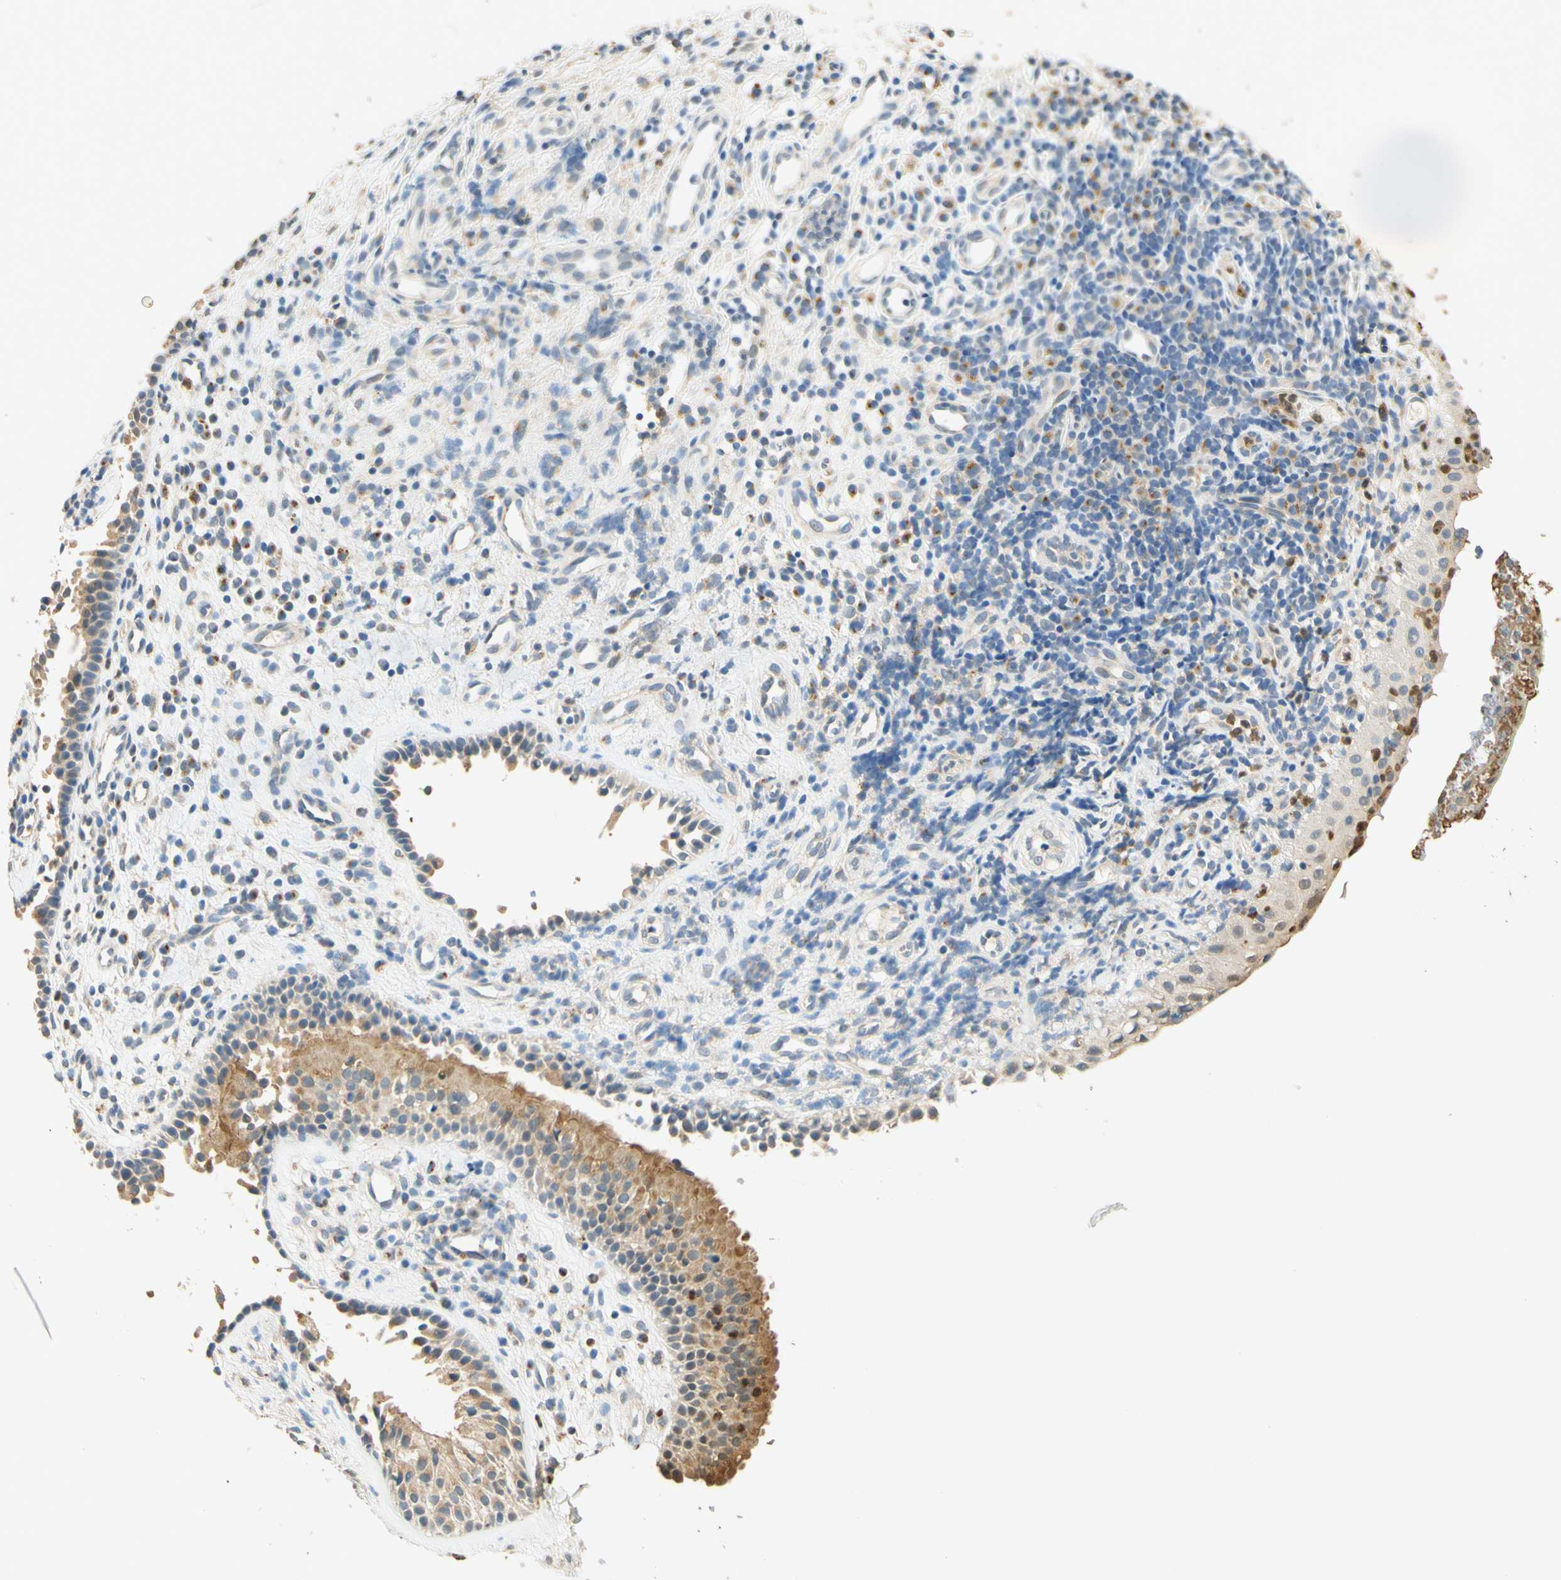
{"staining": {"intensity": "moderate", "quantity": ">75%", "location": "cytoplasmic/membranous"}, "tissue": "nasopharynx", "cell_type": "Respiratory epithelial cells", "image_type": "normal", "snomed": [{"axis": "morphology", "description": "Normal tissue, NOS"}, {"axis": "topography", "description": "Nasopharynx"}], "caption": "Immunohistochemical staining of unremarkable nasopharynx shows >75% levels of moderate cytoplasmic/membranous protein staining in about >75% of respiratory epithelial cells.", "gene": "ENTREP2", "patient": {"sex": "female", "age": 51}}